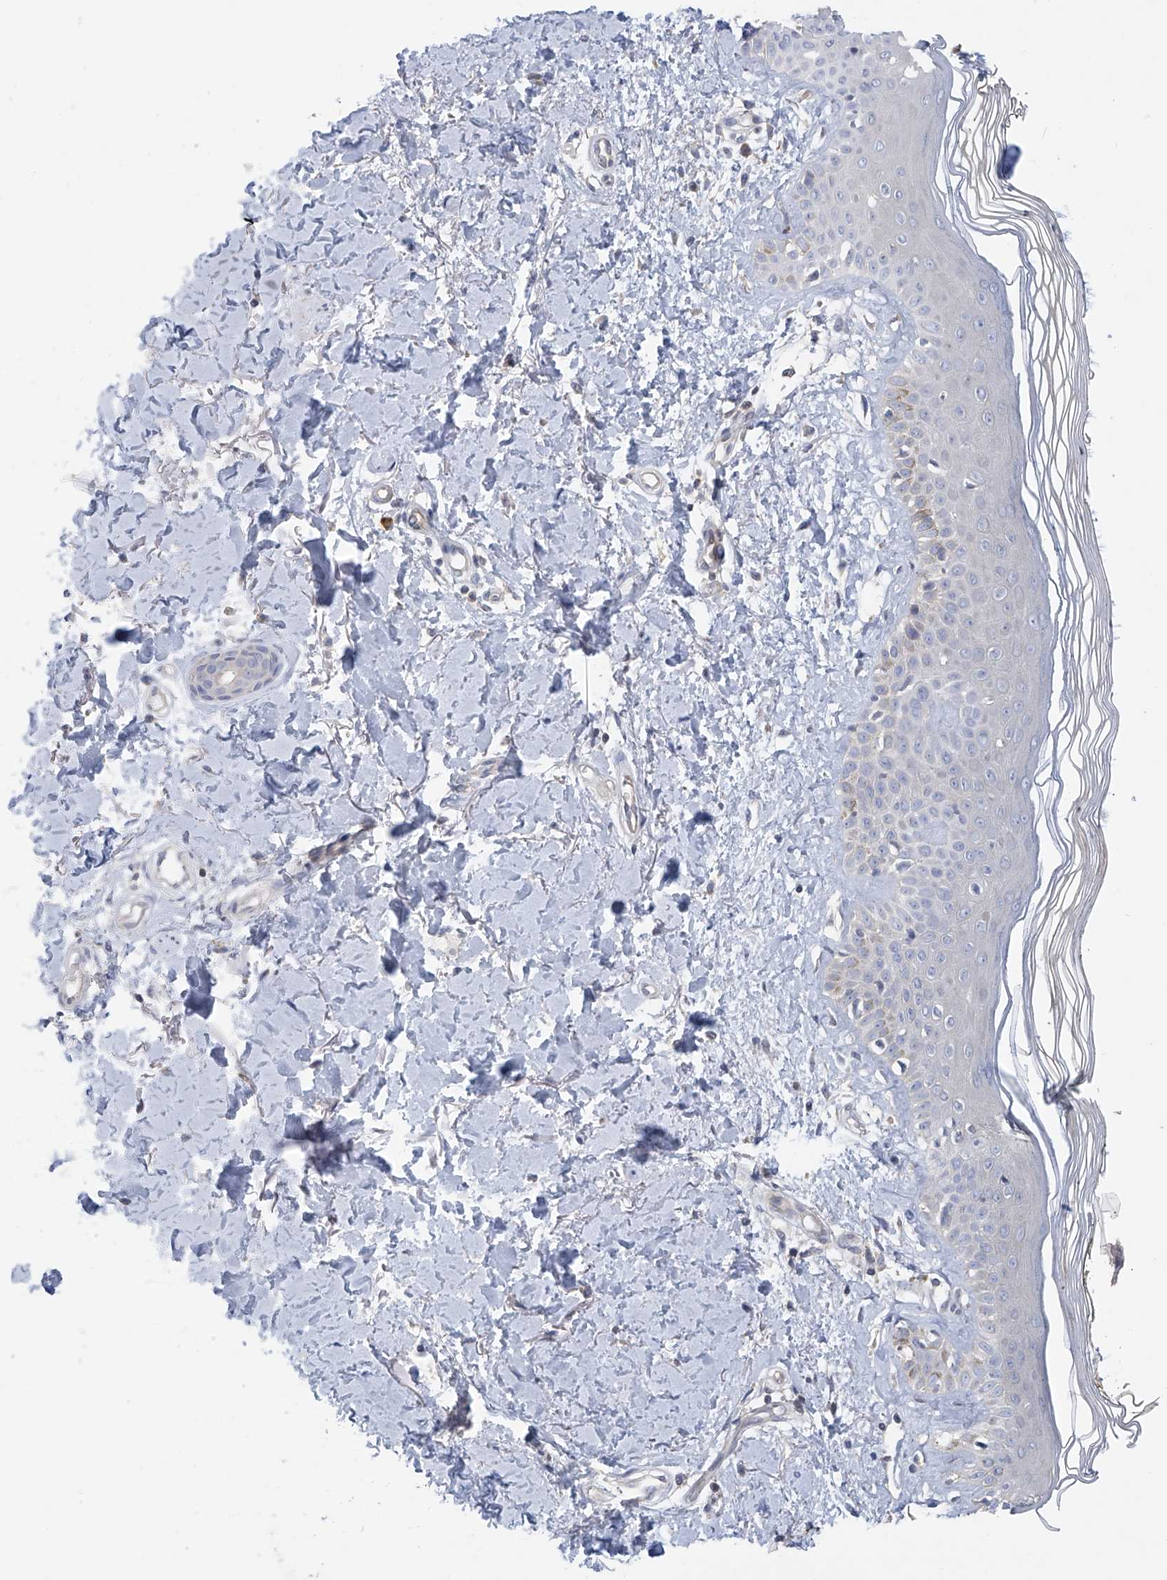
{"staining": {"intensity": "negative", "quantity": "none", "location": "none"}, "tissue": "skin", "cell_type": "Fibroblasts", "image_type": "normal", "snomed": [{"axis": "morphology", "description": "Normal tissue, NOS"}, {"axis": "topography", "description": "Skin"}], "caption": "The micrograph demonstrates no staining of fibroblasts in normal skin.", "gene": "SLCO4A1", "patient": {"sex": "female", "age": 64}}